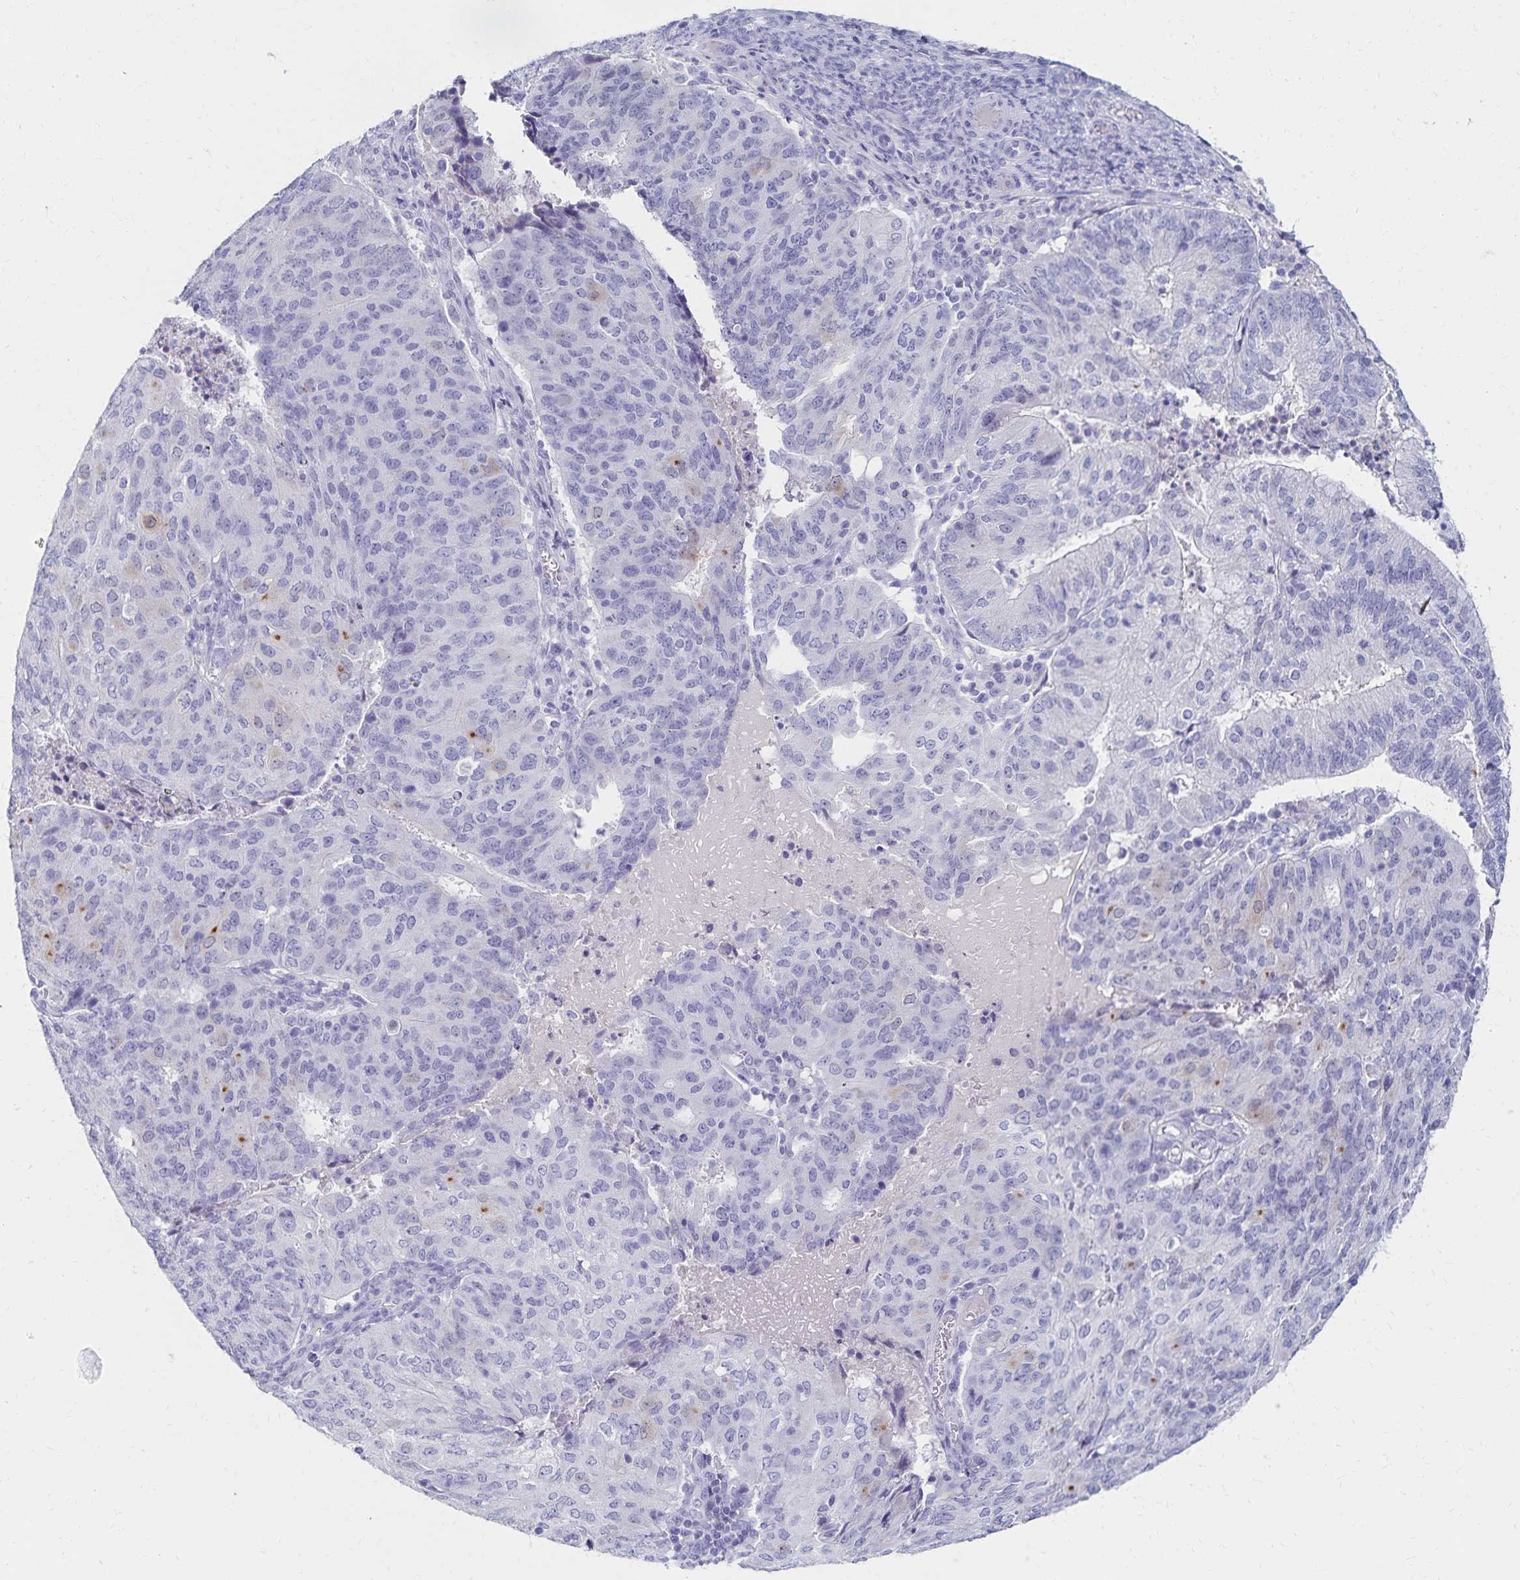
{"staining": {"intensity": "negative", "quantity": "none", "location": "none"}, "tissue": "endometrial cancer", "cell_type": "Tumor cells", "image_type": "cancer", "snomed": [{"axis": "morphology", "description": "Adenocarcinoma, NOS"}, {"axis": "topography", "description": "Endometrium"}], "caption": "DAB immunohistochemical staining of human adenocarcinoma (endometrial) shows no significant positivity in tumor cells. The staining was performed using DAB to visualize the protein expression in brown, while the nuclei were stained in blue with hematoxylin (Magnification: 20x).", "gene": "C2orf50", "patient": {"sex": "female", "age": 82}}